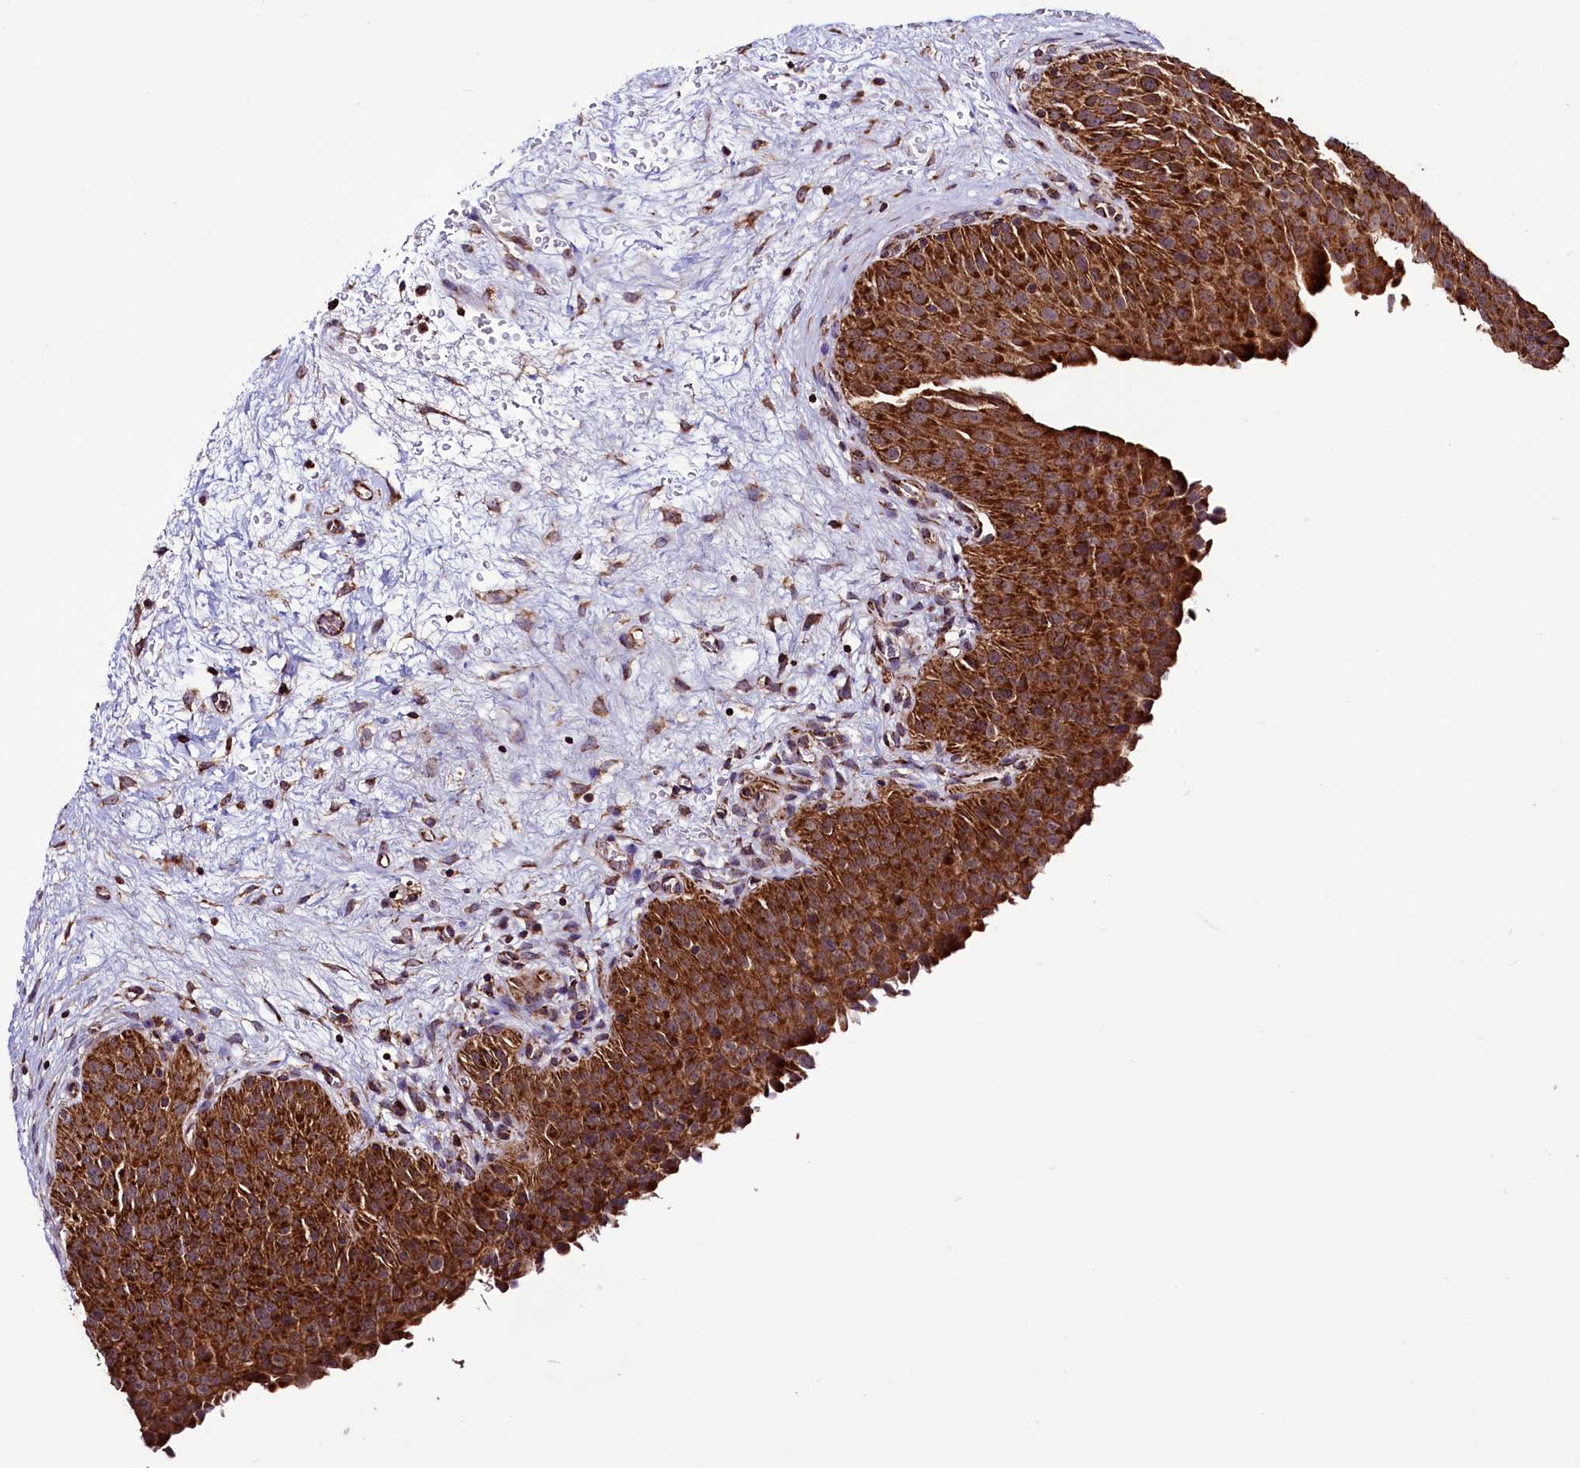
{"staining": {"intensity": "strong", "quantity": ">75%", "location": "cytoplasmic/membranous"}, "tissue": "urinary bladder", "cell_type": "Urothelial cells", "image_type": "normal", "snomed": [{"axis": "morphology", "description": "Normal tissue, NOS"}, {"axis": "morphology", "description": "Dysplasia, NOS"}, {"axis": "topography", "description": "Urinary bladder"}], "caption": "Protein staining reveals strong cytoplasmic/membranous positivity in about >75% of urothelial cells in unremarkable urinary bladder.", "gene": "STARD5", "patient": {"sex": "male", "age": 35}}